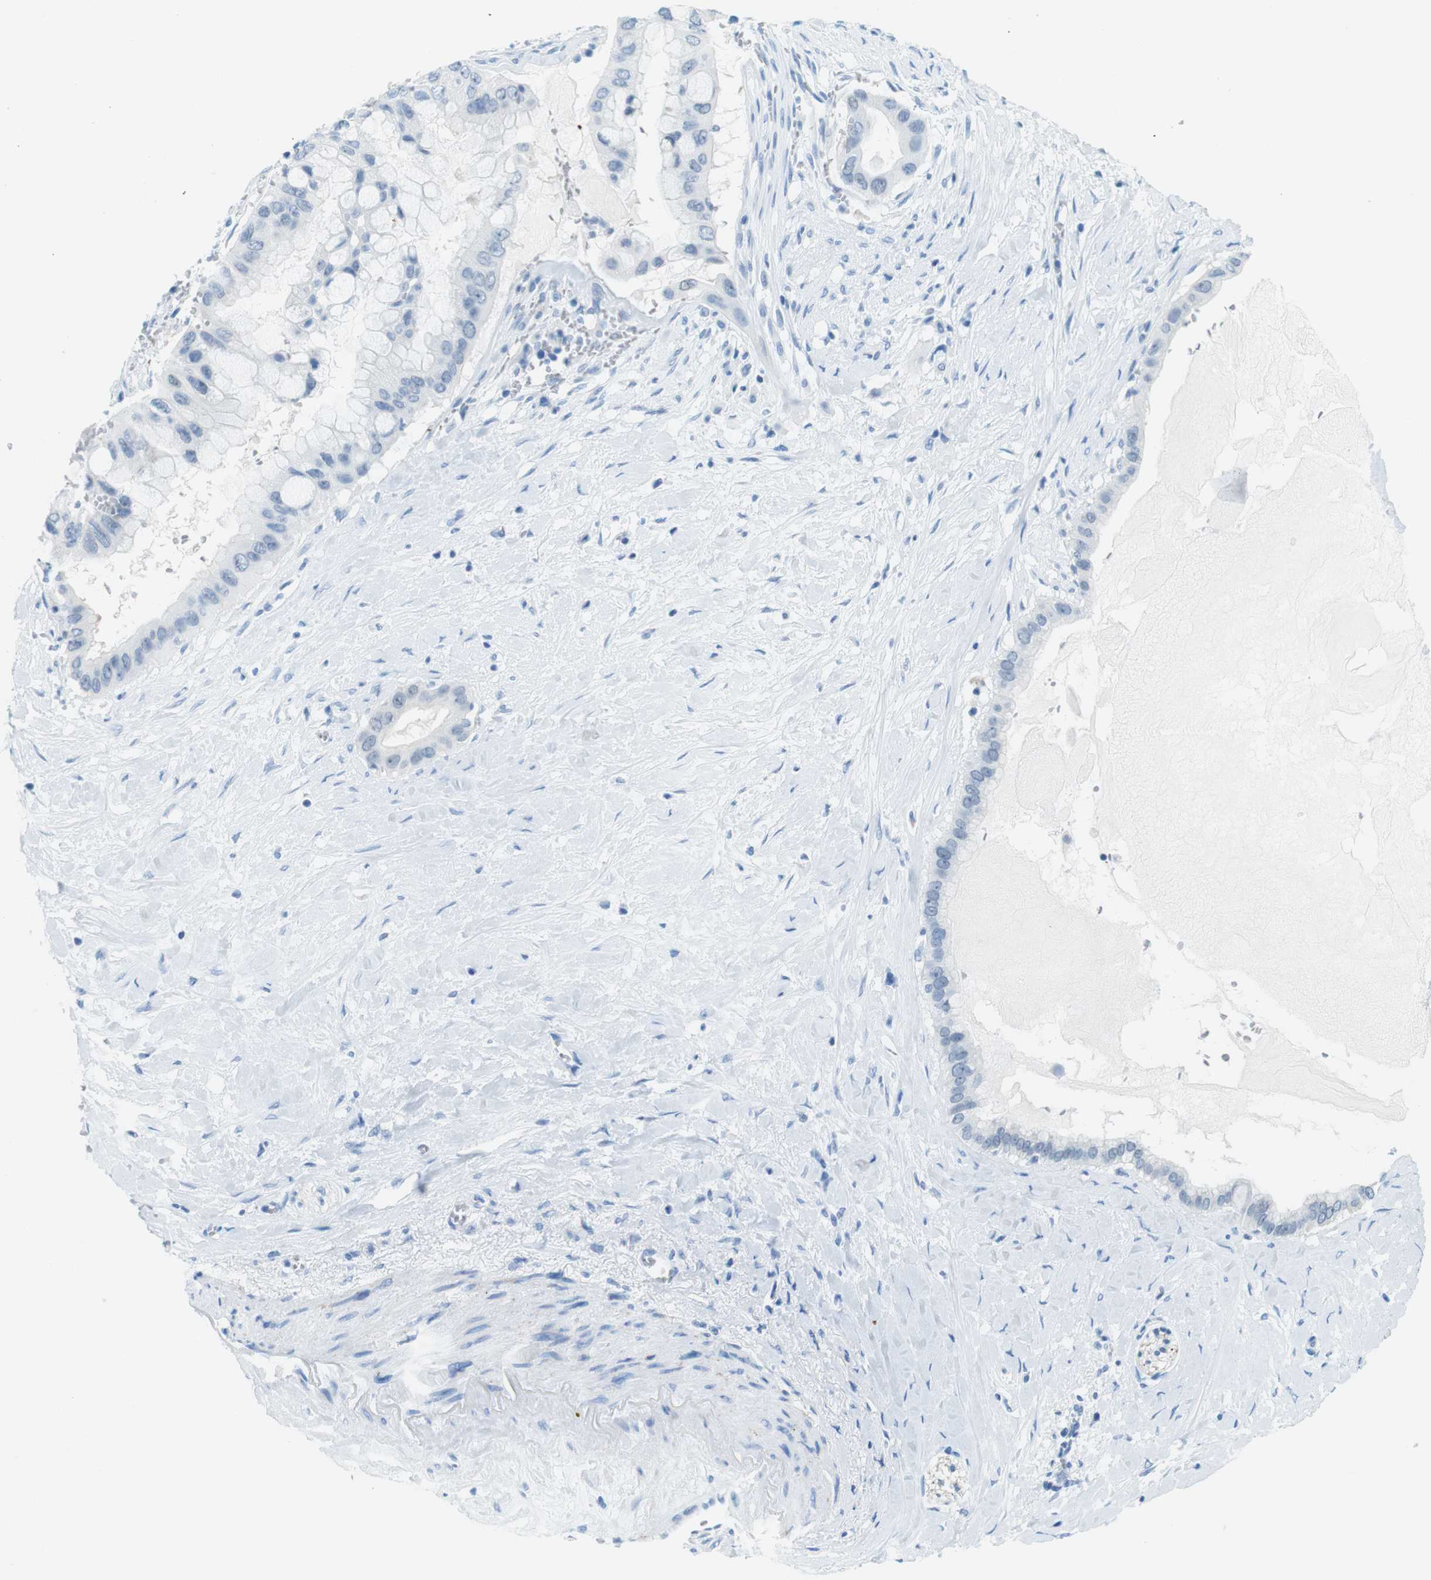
{"staining": {"intensity": "negative", "quantity": "none", "location": "none"}, "tissue": "pancreatic cancer", "cell_type": "Tumor cells", "image_type": "cancer", "snomed": [{"axis": "morphology", "description": "Adenocarcinoma, NOS"}, {"axis": "topography", "description": "Pancreas"}], "caption": "IHC image of human adenocarcinoma (pancreatic) stained for a protein (brown), which demonstrates no positivity in tumor cells.", "gene": "TFAP2C", "patient": {"sex": "male", "age": 55}}